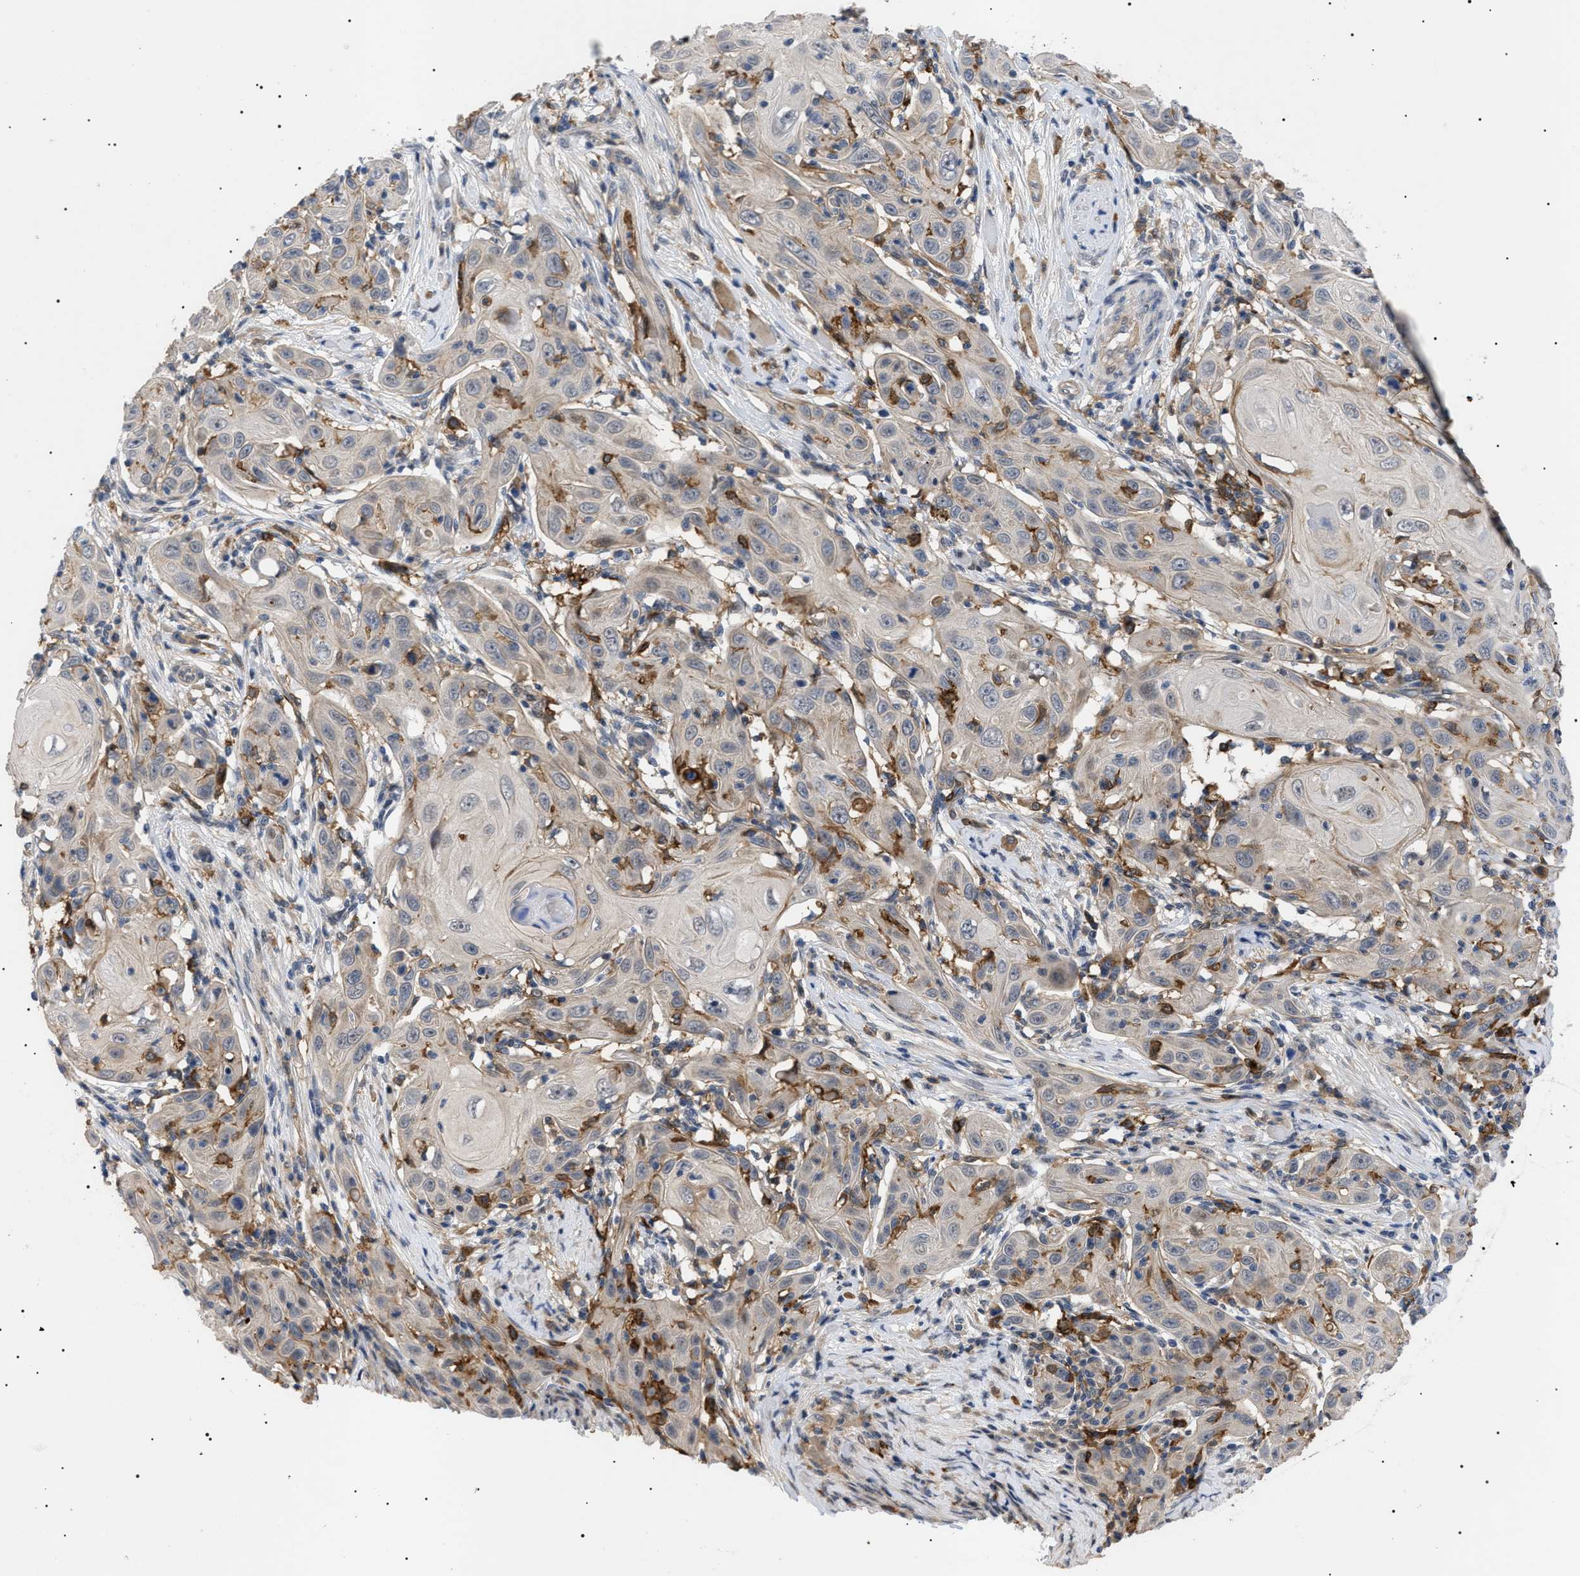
{"staining": {"intensity": "weak", "quantity": "25%-75%", "location": "cytoplasmic/membranous"}, "tissue": "skin cancer", "cell_type": "Tumor cells", "image_type": "cancer", "snomed": [{"axis": "morphology", "description": "Squamous cell carcinoma, NOS"}, {"axis": "topography", "description": "Skin"}], "caption": "Brown immunohistochemical staining in skin squamous cell carcinoma displays weak cytoplasmic/membranous staining in approximately 25%-75% of tumor cells. (Stains: DAB in brown, nuclei in blue, Microscopy: brightfield microscopy at high magnification).", "gene": "CD300A", "patient": {"sex": "female", "age": 88}}